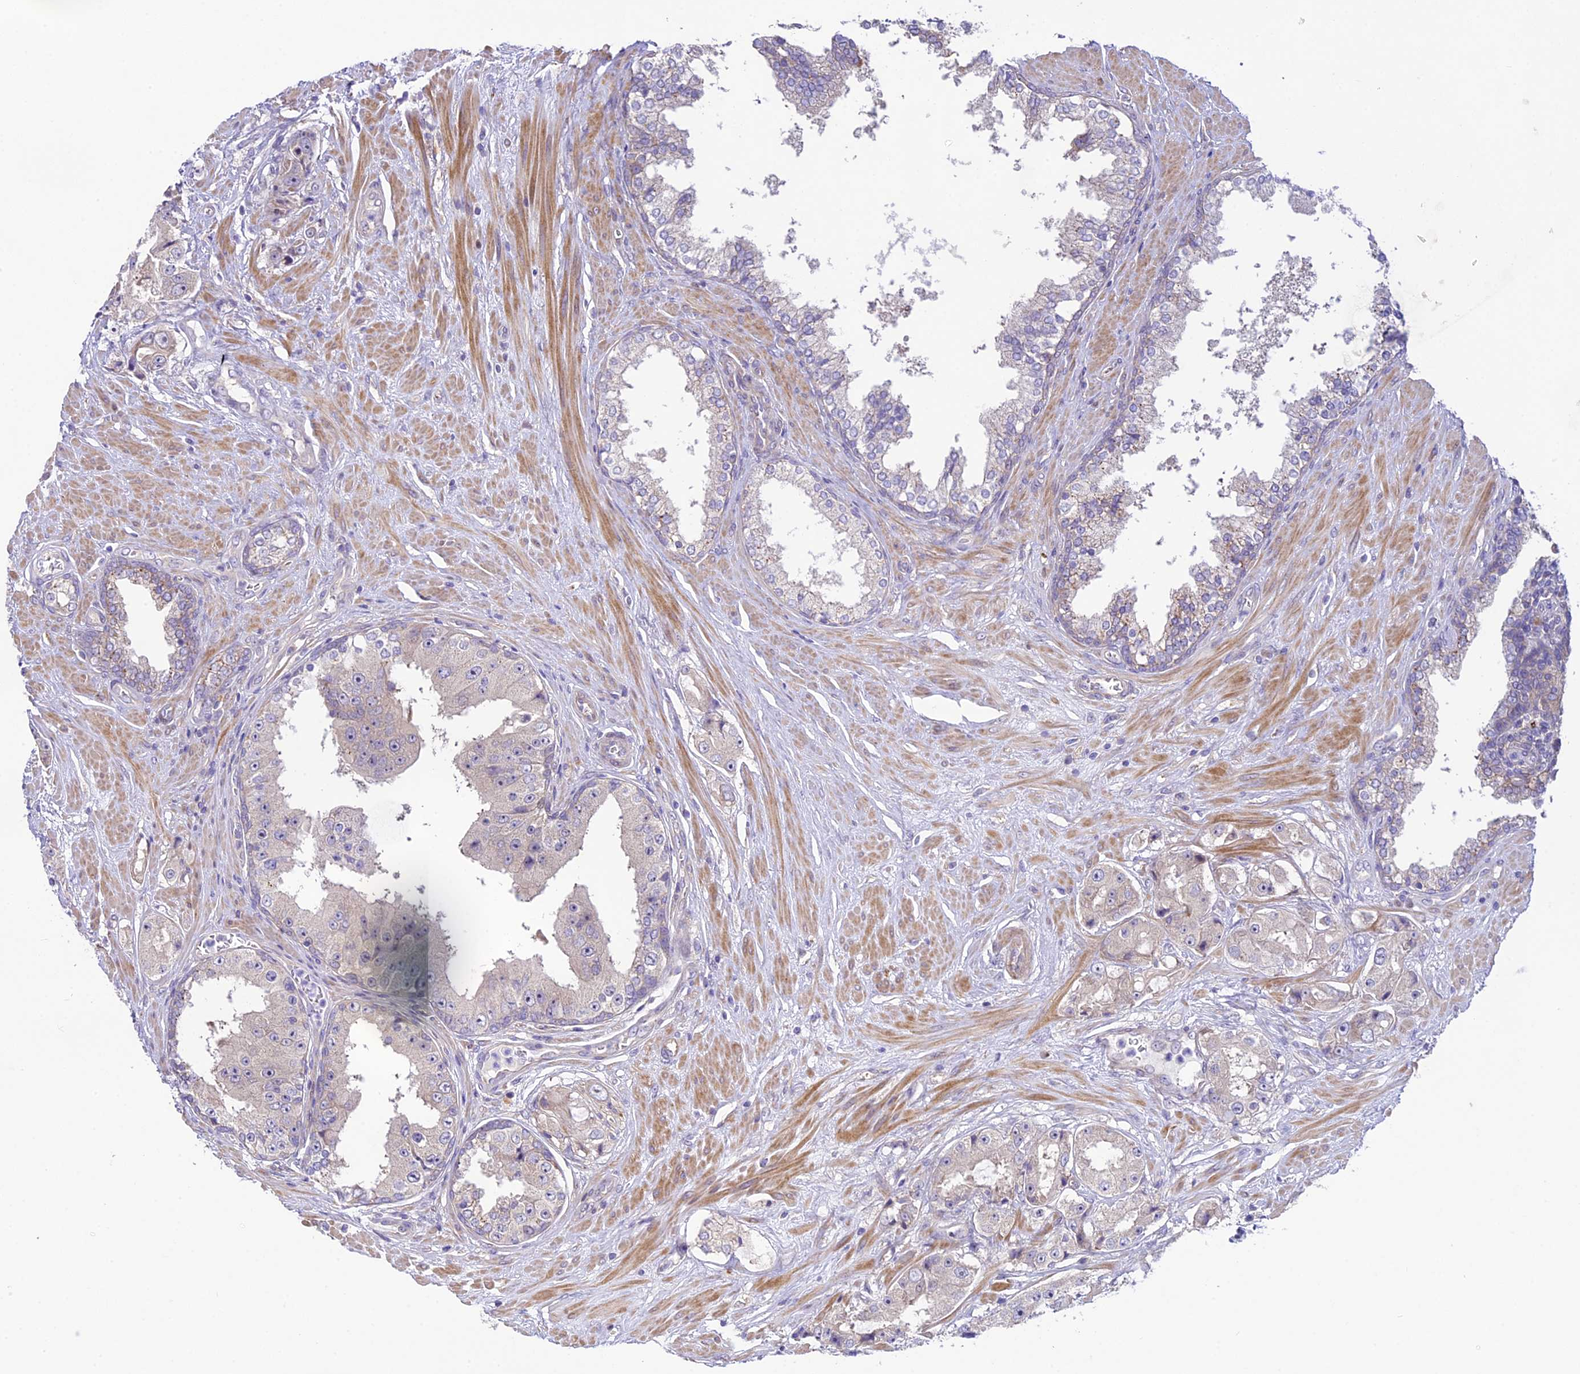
{"staining": {"intensity": "negative", "quantity": "none", "location": "none"}, "tissue": "prostate cancer", "cell_type": "Tumor cells", "image_type": "cancer", "snomed": [{"axis": "morphology", "description": "Adenocarcinoma, High grade"}, {"axis": "topography", "description": "Prostate"}], "caption": "IHC of human adenocarcinoma (high-grade) (prostate) reveals no expression in tumor cells.", "gene": "SPIRE1", "patient": {"sex": "male", "age": 73}}